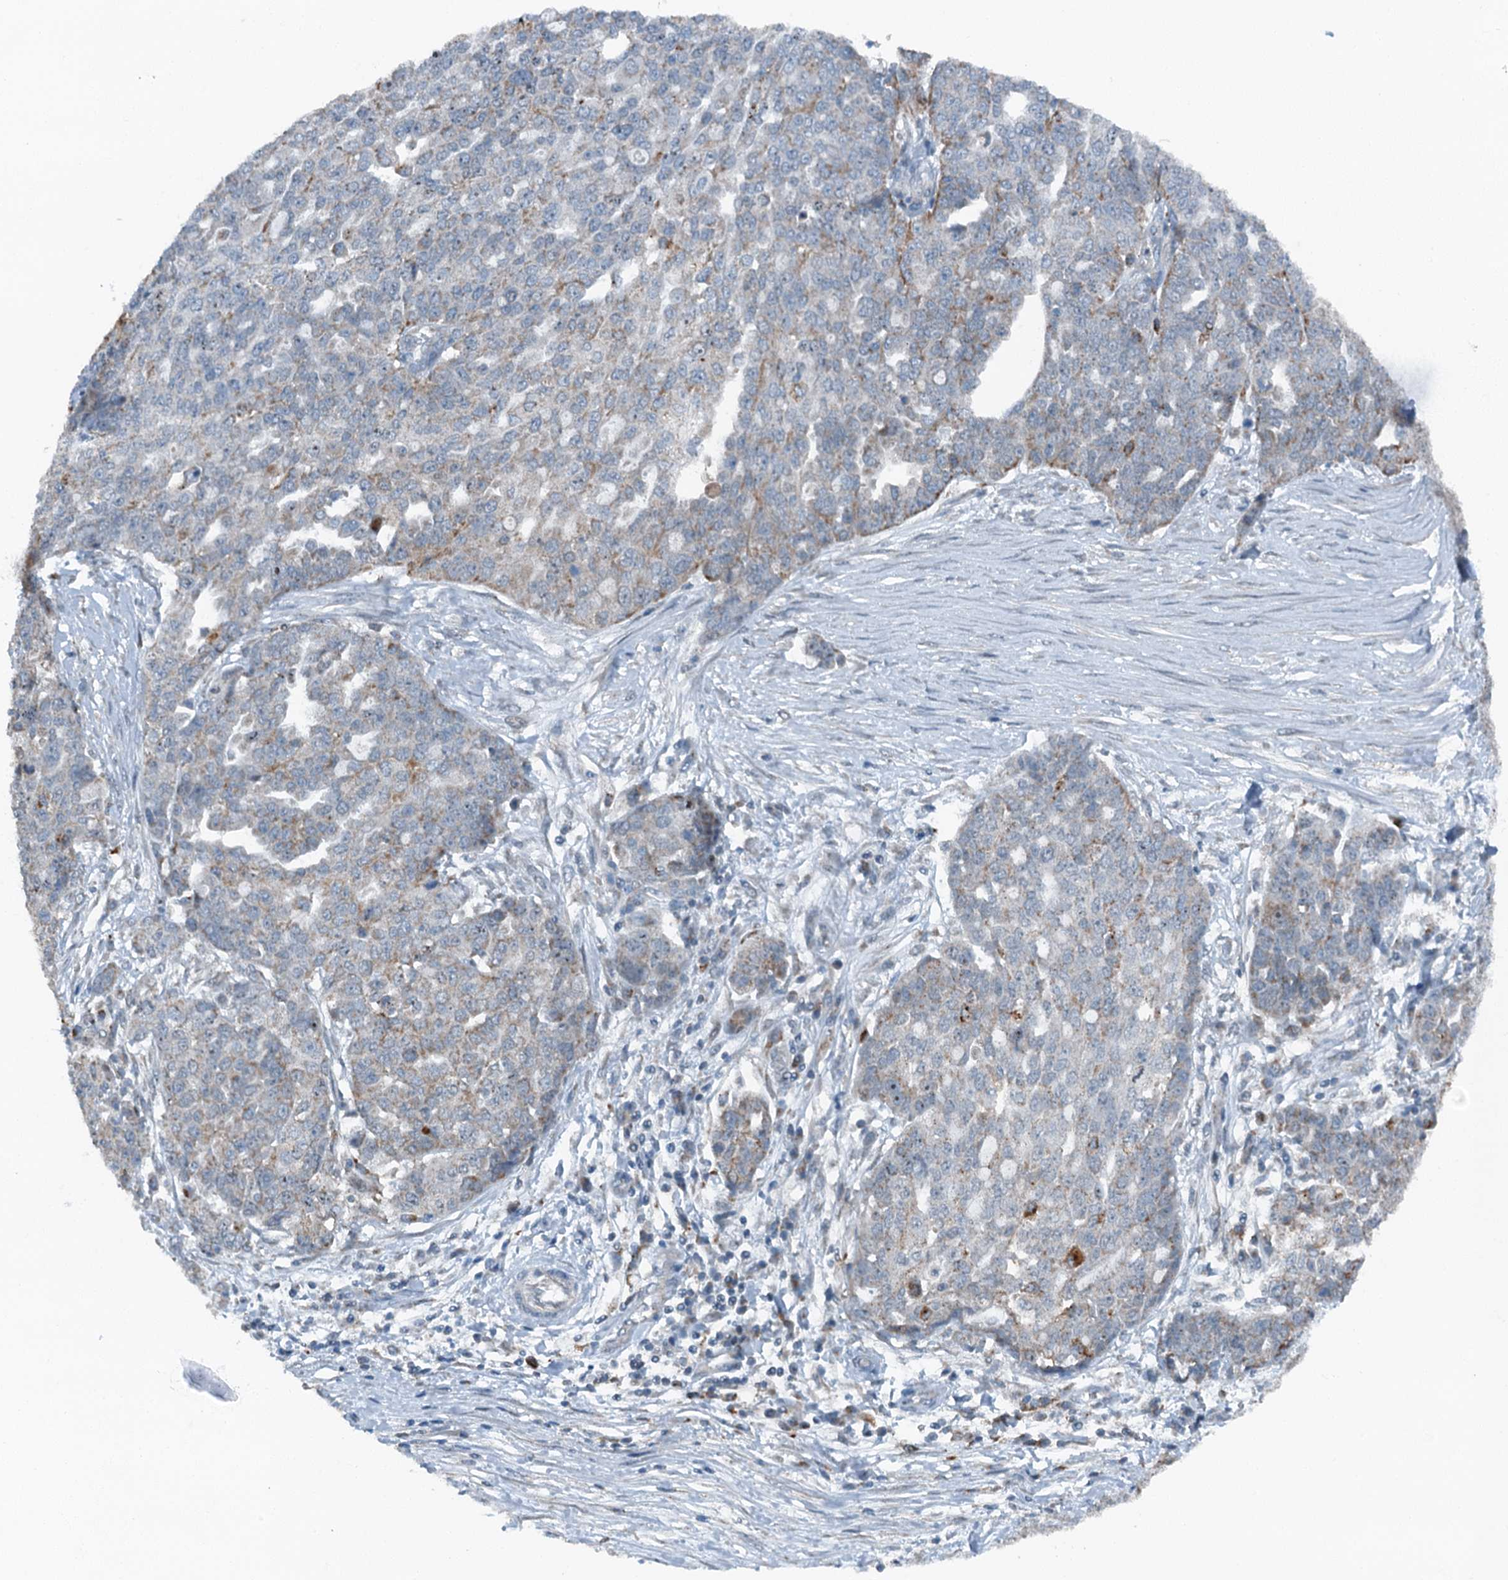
{"staining": {"intensity": "negative", "quantity": "none", "location": "none"}, "tissue": "ovarian cancer", "cell_type": "Tumor cells", "image_type": "cancer", "snomed": [{"axis": "morphology", "description": "Cystadenocarcinoma, serous, NOS"}, {"axis": "topography", "description": "Soft tissue"}, {"axis": "topography", "description": "Ovary"}], "caption": "This is an IHC image of ovarian cancer (serous cystadenocarcinoma). There is no staining in tumor cells.", "gene": "BMERB1", "patient": {"sex": "female", "age": 57}}